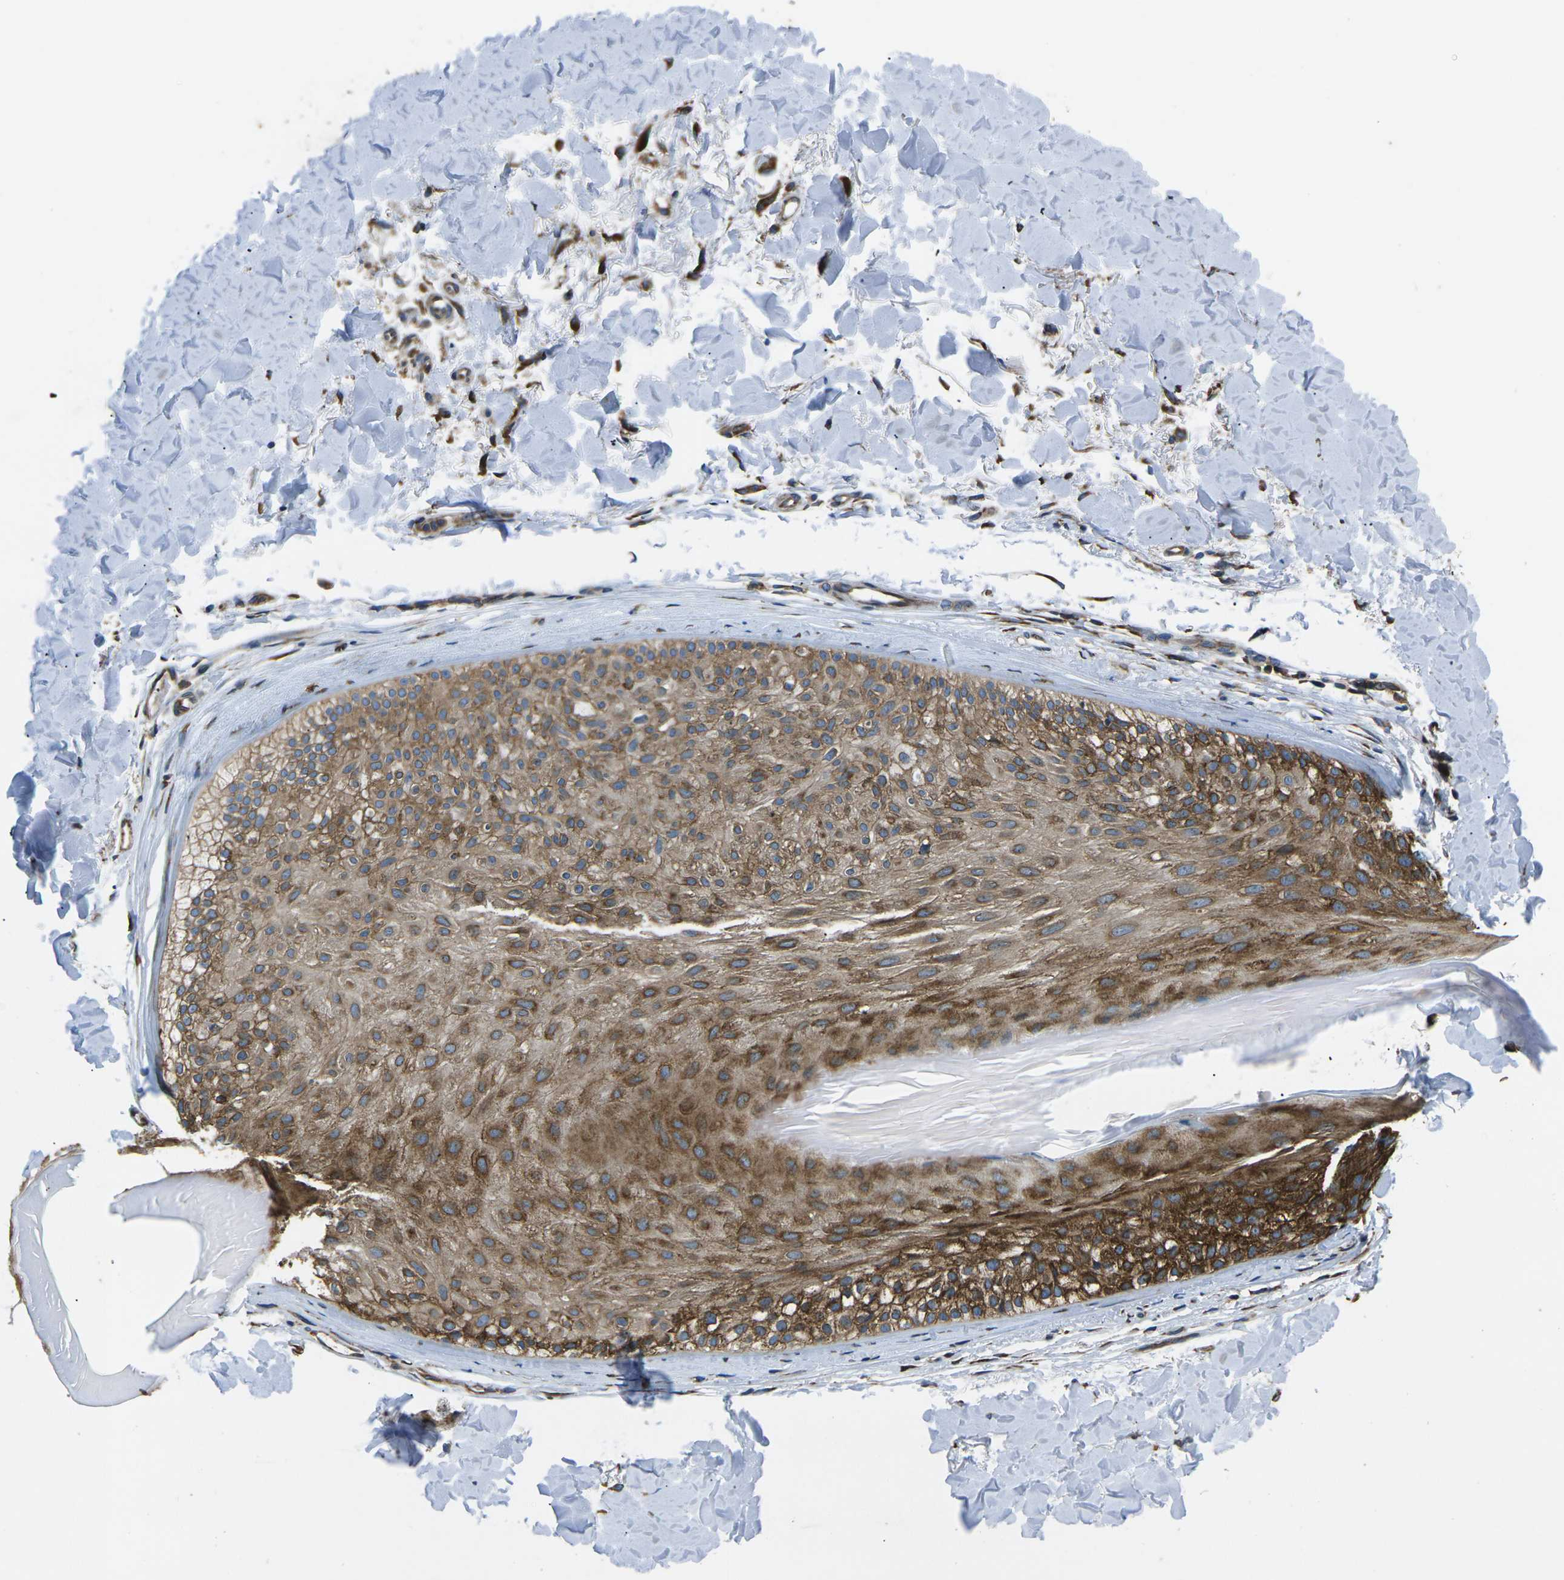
{"staining": {"intensity": "moderate", "quantity": ">75%", "location": "cytoplasmic/membranous"}, "tissue": "skin cancer", "cell_type": "Tumor cells", "image_type": "cancer", "snomed": [{"axis": "morphology", "description": "Normal tissue, NOS"}, {"axis": "morphology", "description": "Basal cell carcinoma"}, {"axis": "topography", "description": "Skin"}], "caption": "A high-resolution image shows immunohistochemistry (IHC) staining of skin basal cell carcinoma, which displays moderate cytoplasmic/membranous staining in approximately >75% of tumor cells.", "gene": "RPSA", "patient": {"sex": "male", "age": 52}}